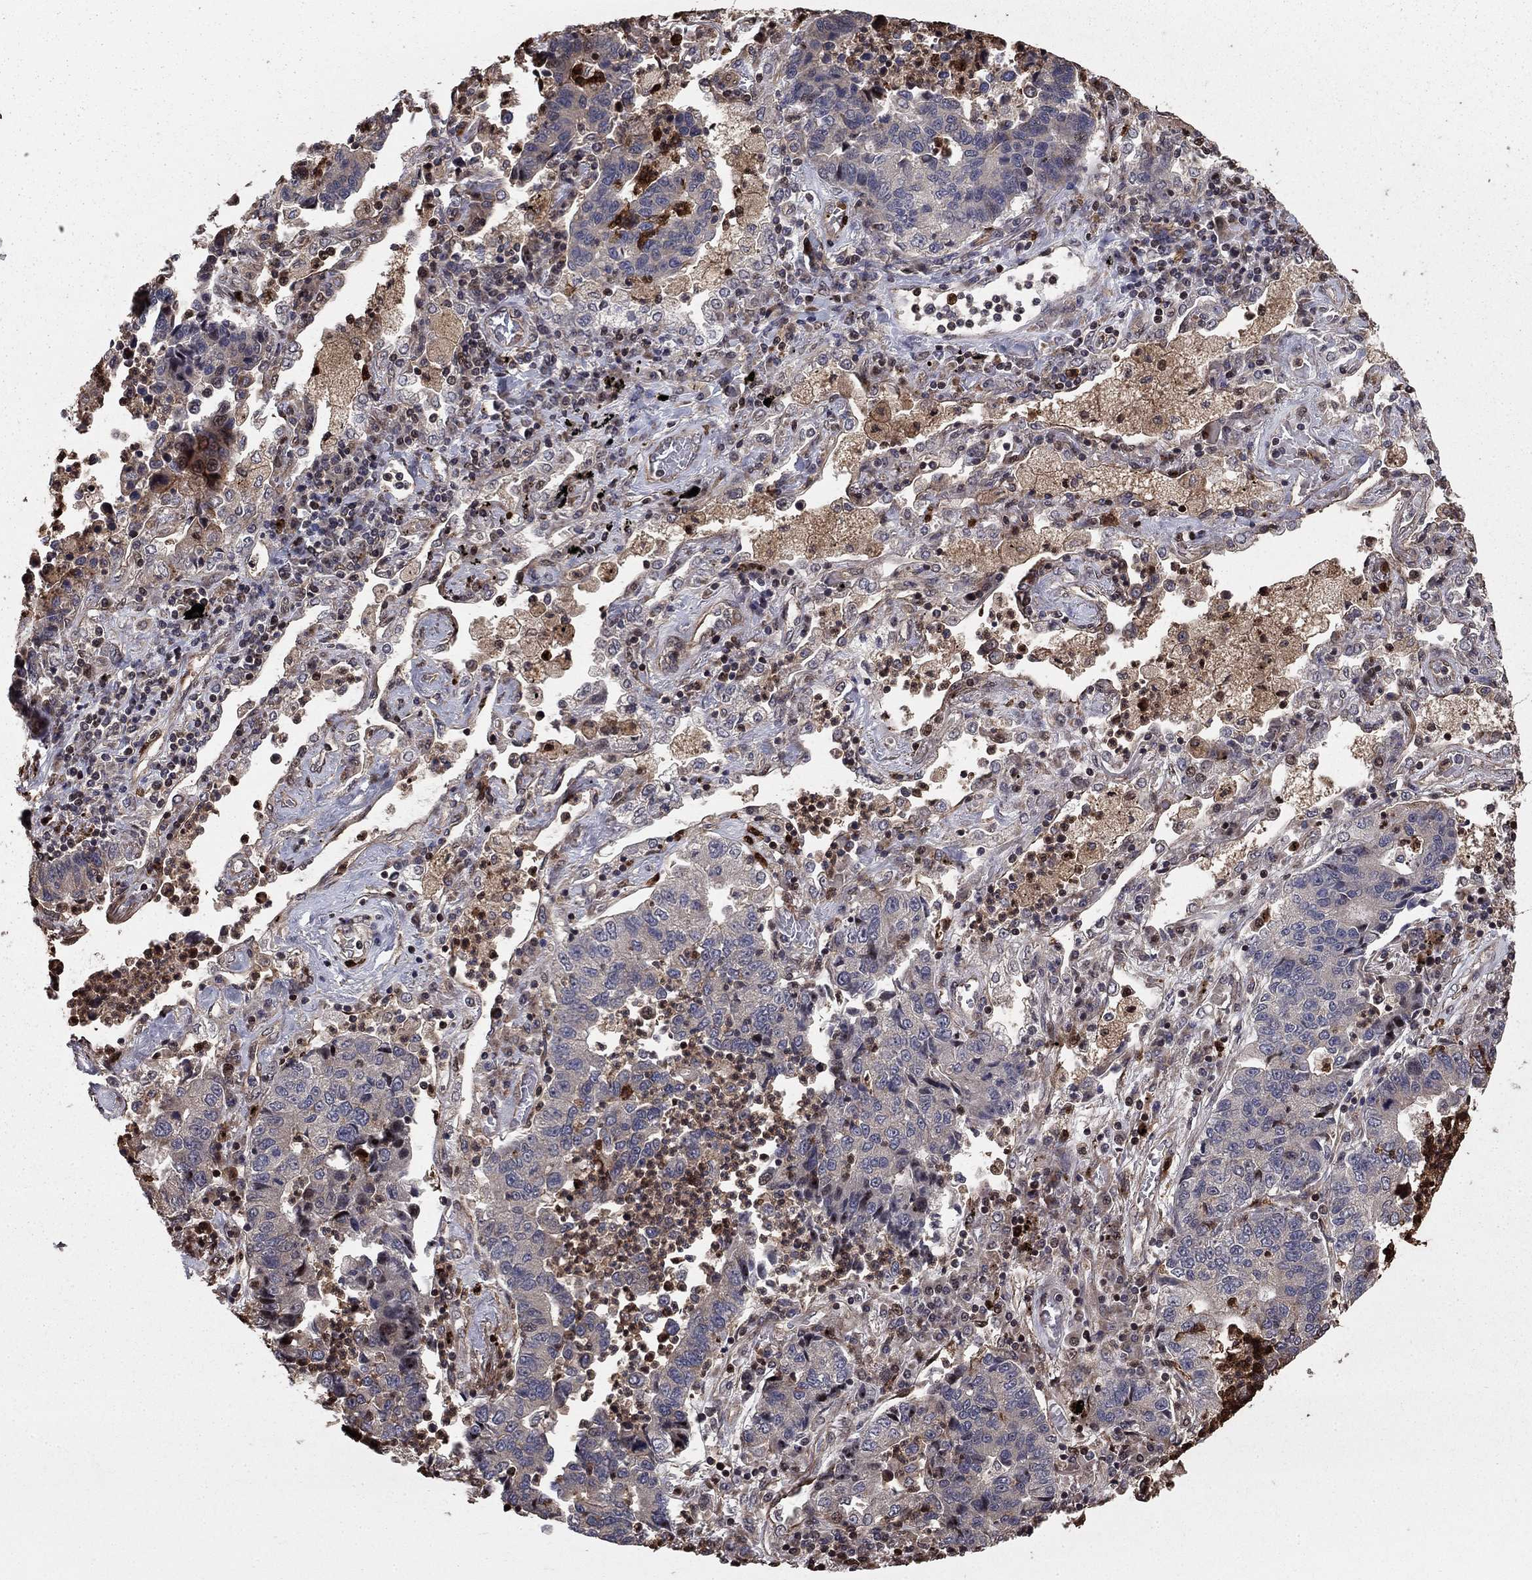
{"staining": {"intensity": "negative", "quantity": "none", "location": "none"}, "tissue": "lung cancer", "cell_type": "Tumor cells", "image_type": "cancer", "snomed": [{"axis": "morphology", "description": "Adenocarcinoma, NOS"}, {"axis": "topography", "description": "Lung"}], "caption": "Lung adenocarcinoma was stained to show a protein in brown. There is no significant positivity in tumor cells. (Stains: DAB (3,3'-diaminobenzidine) immunohistochemistry (IHC) with hematoxylin counter stain, Microscopy: brightfield microscopy at high magnification).", "gene": "GYG1", "patient": {"sex": "female", "age": 57}}